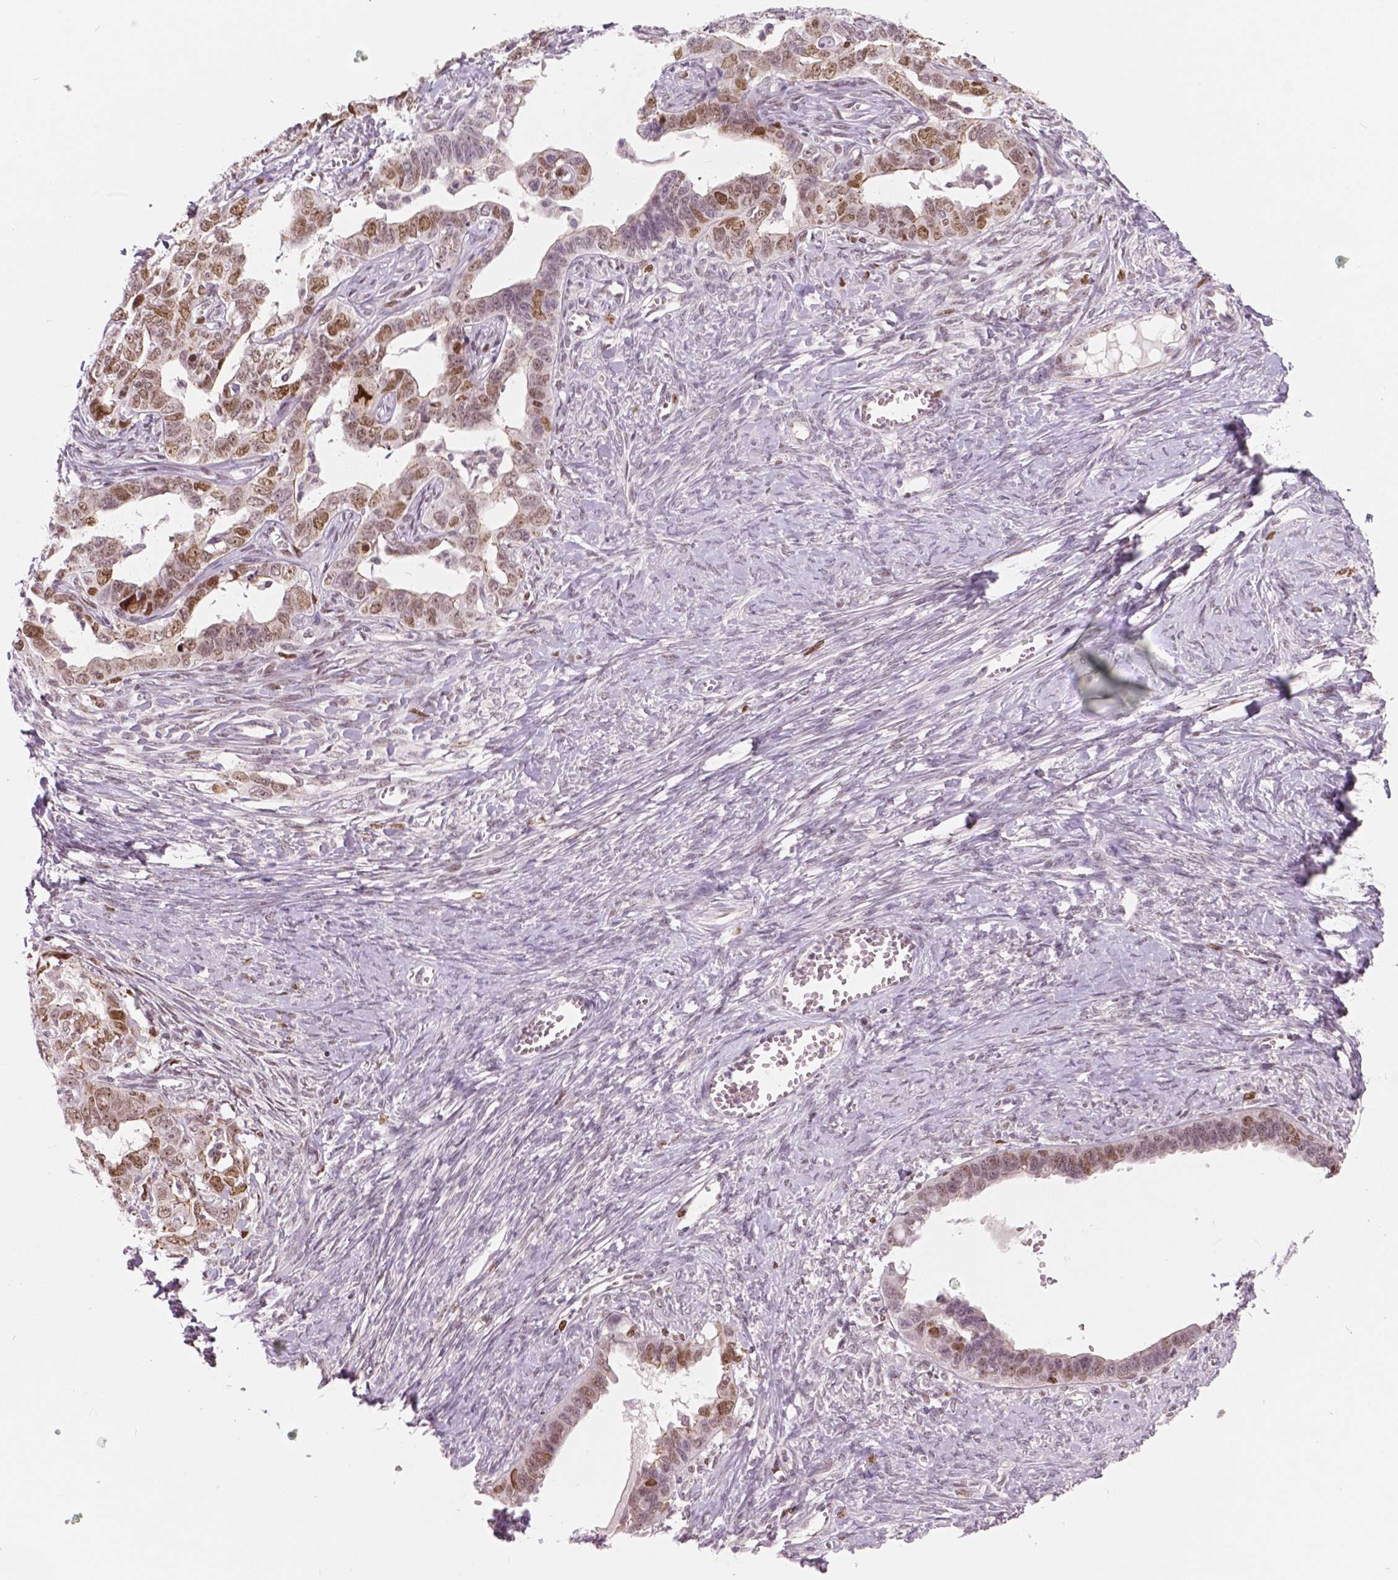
{"staining": {"intensity": "moderate", "quantity": "25%-75%", "location": "nuclear"}, "tissue": "ovarian cancer", "cell_type": "Tumor cells", "image_type": "cancer", "snomed": [{"axis": "morphology", "description": "Cystadenocarcinoma, serous, NOS"}, {"axis": "topography", "description": "Ovary"}], "caption": "About 25%-75% of tumor cells in ovarian cancer display moderate nuclear protein positivity as visualized by brown immunohistochemical staining.", "gene": "NSD2", "patient": {"sex": "female", "age": 69}}